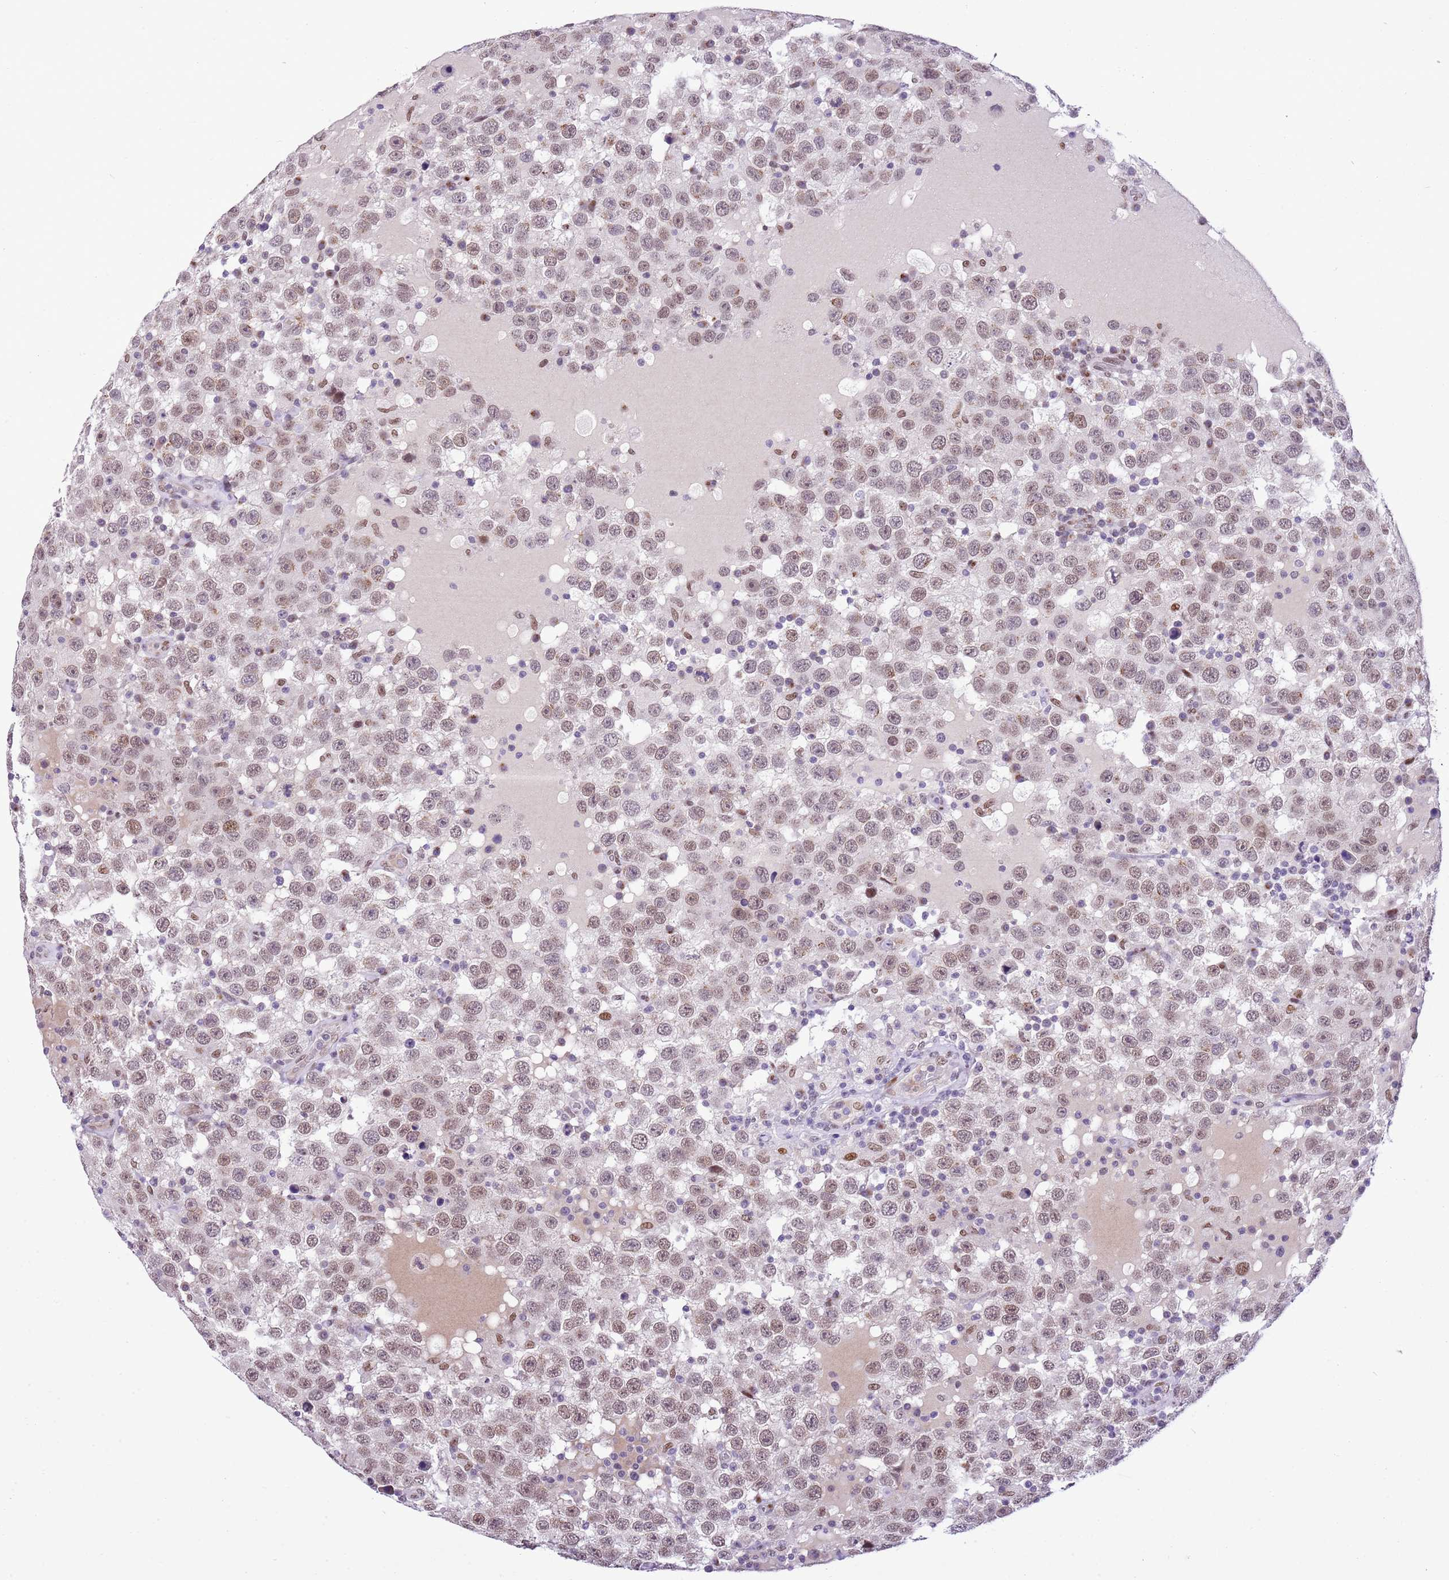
{"staining": {"intensity": "weak", "quantity": ">75%", "location": "nuclear"}, "tissue": "testis cancer", "cell_type": "Tumor cells", "image_type": "cancer", "snomed": [{"axis": "morphology", "description": "Seminoma, NOS"}, {"axis": "topography", "description": "Testis"}], "caption": "An immunohistochemistry (IHC) photomicrograph of tumor tissue is shown. Protein staining in brown highlights weak nuclear positivity in testis cancer within tumor cells.", "gene": "NACC2", "patient": {"sex": "male", "age": 41}}